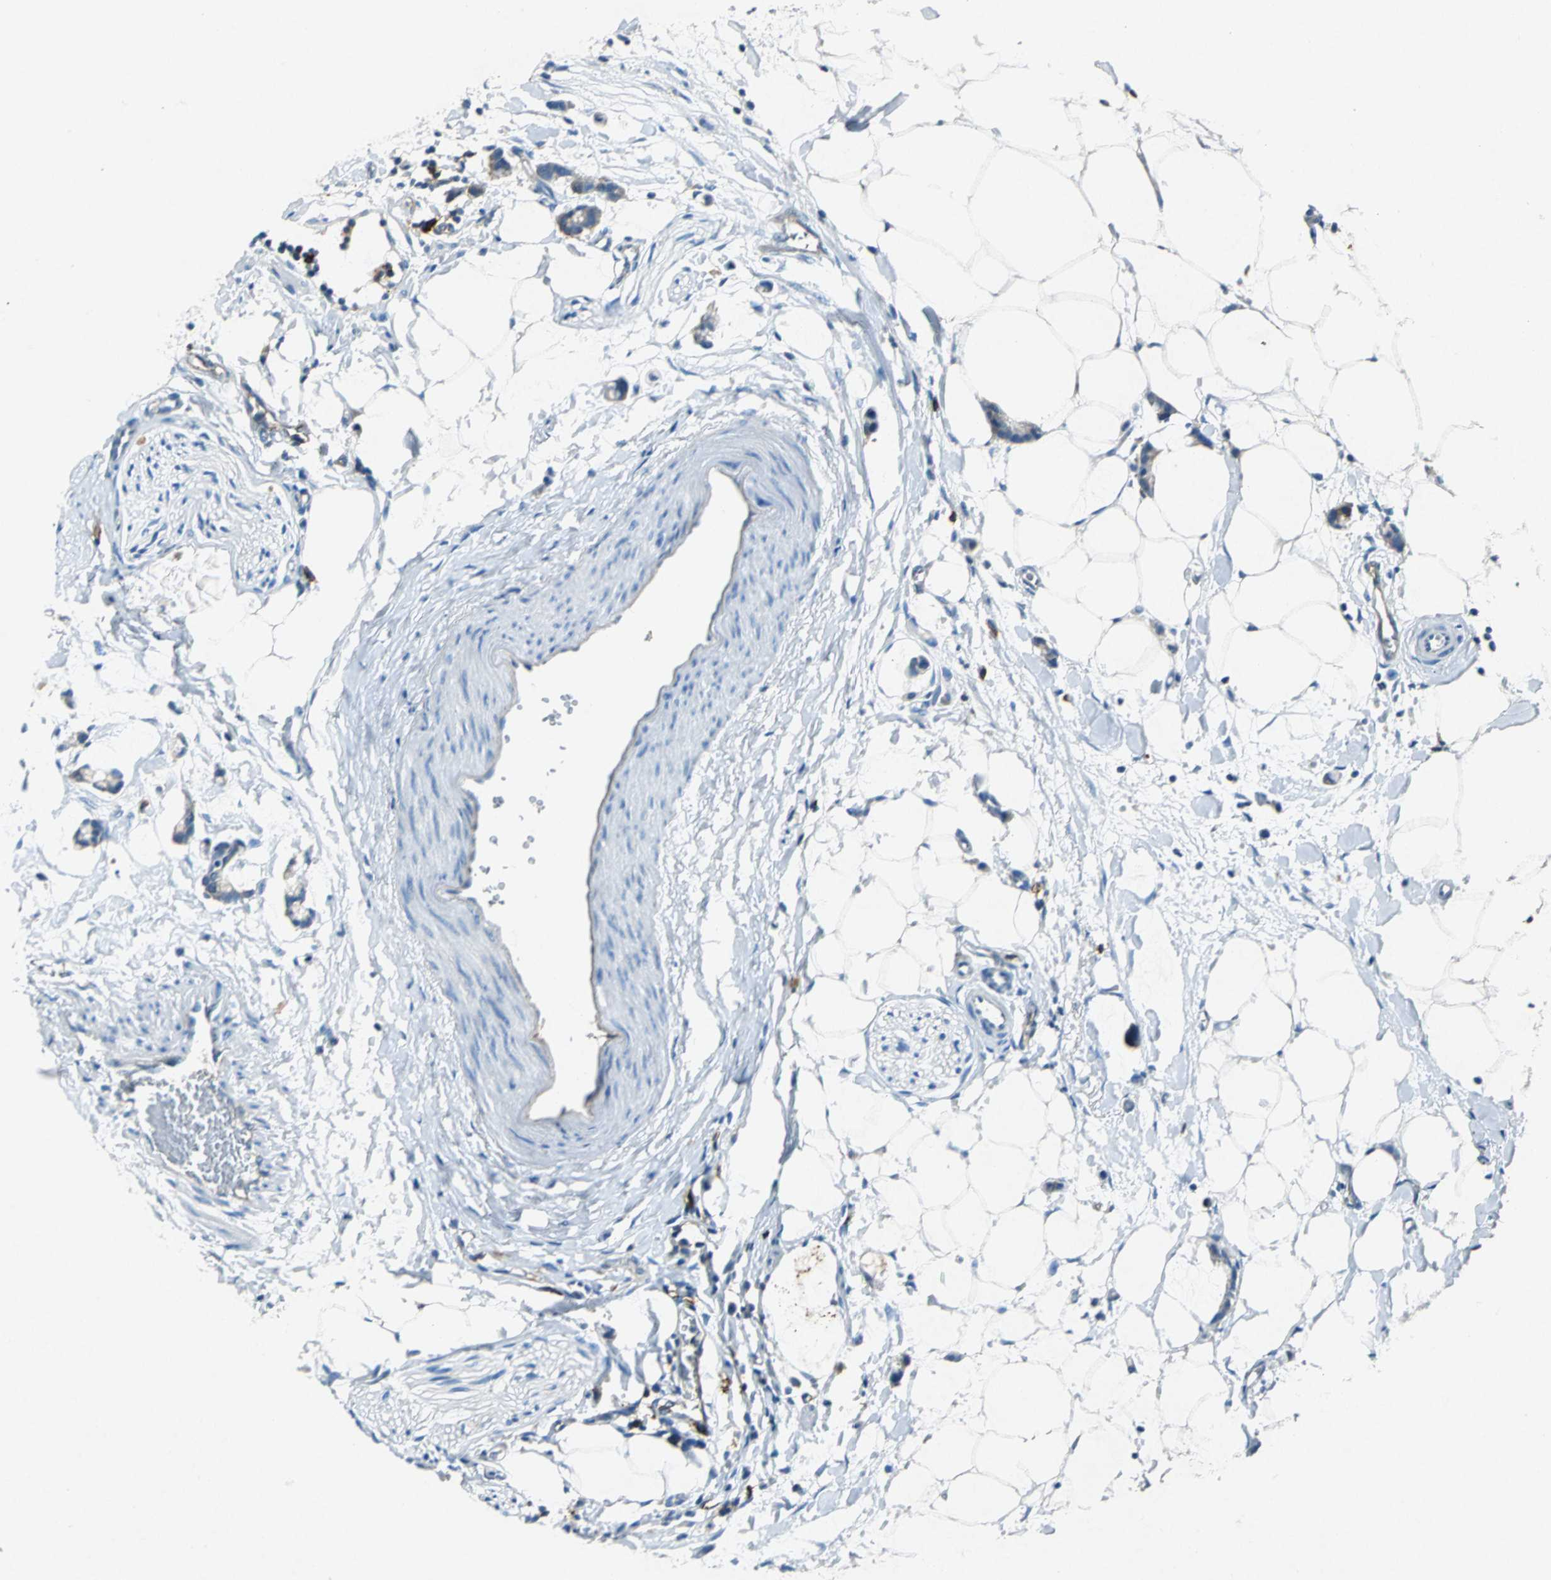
{"staining": {"intensity": "negative", "quantity": "none", "location": "none"}, "tissue": "adipose tissue", "cell_type": "Adipocytes", "image_type": "normal", "snomed": [{"axis": "morphology", "description": "Normal tissue, NOS"}, {"axis": "morphology", "description": "Adenocarcinoma, NOS"}, {"axis": "topography", "description": "Colon"}, {"axis": "topography", "description": "Peripheral nerve tissue"}], "caption": "IHC of benign adipose tissue shows no positivity in adipocytes.", "gene": "RPS13", "patient": {"sex": "male", "age": 14}}